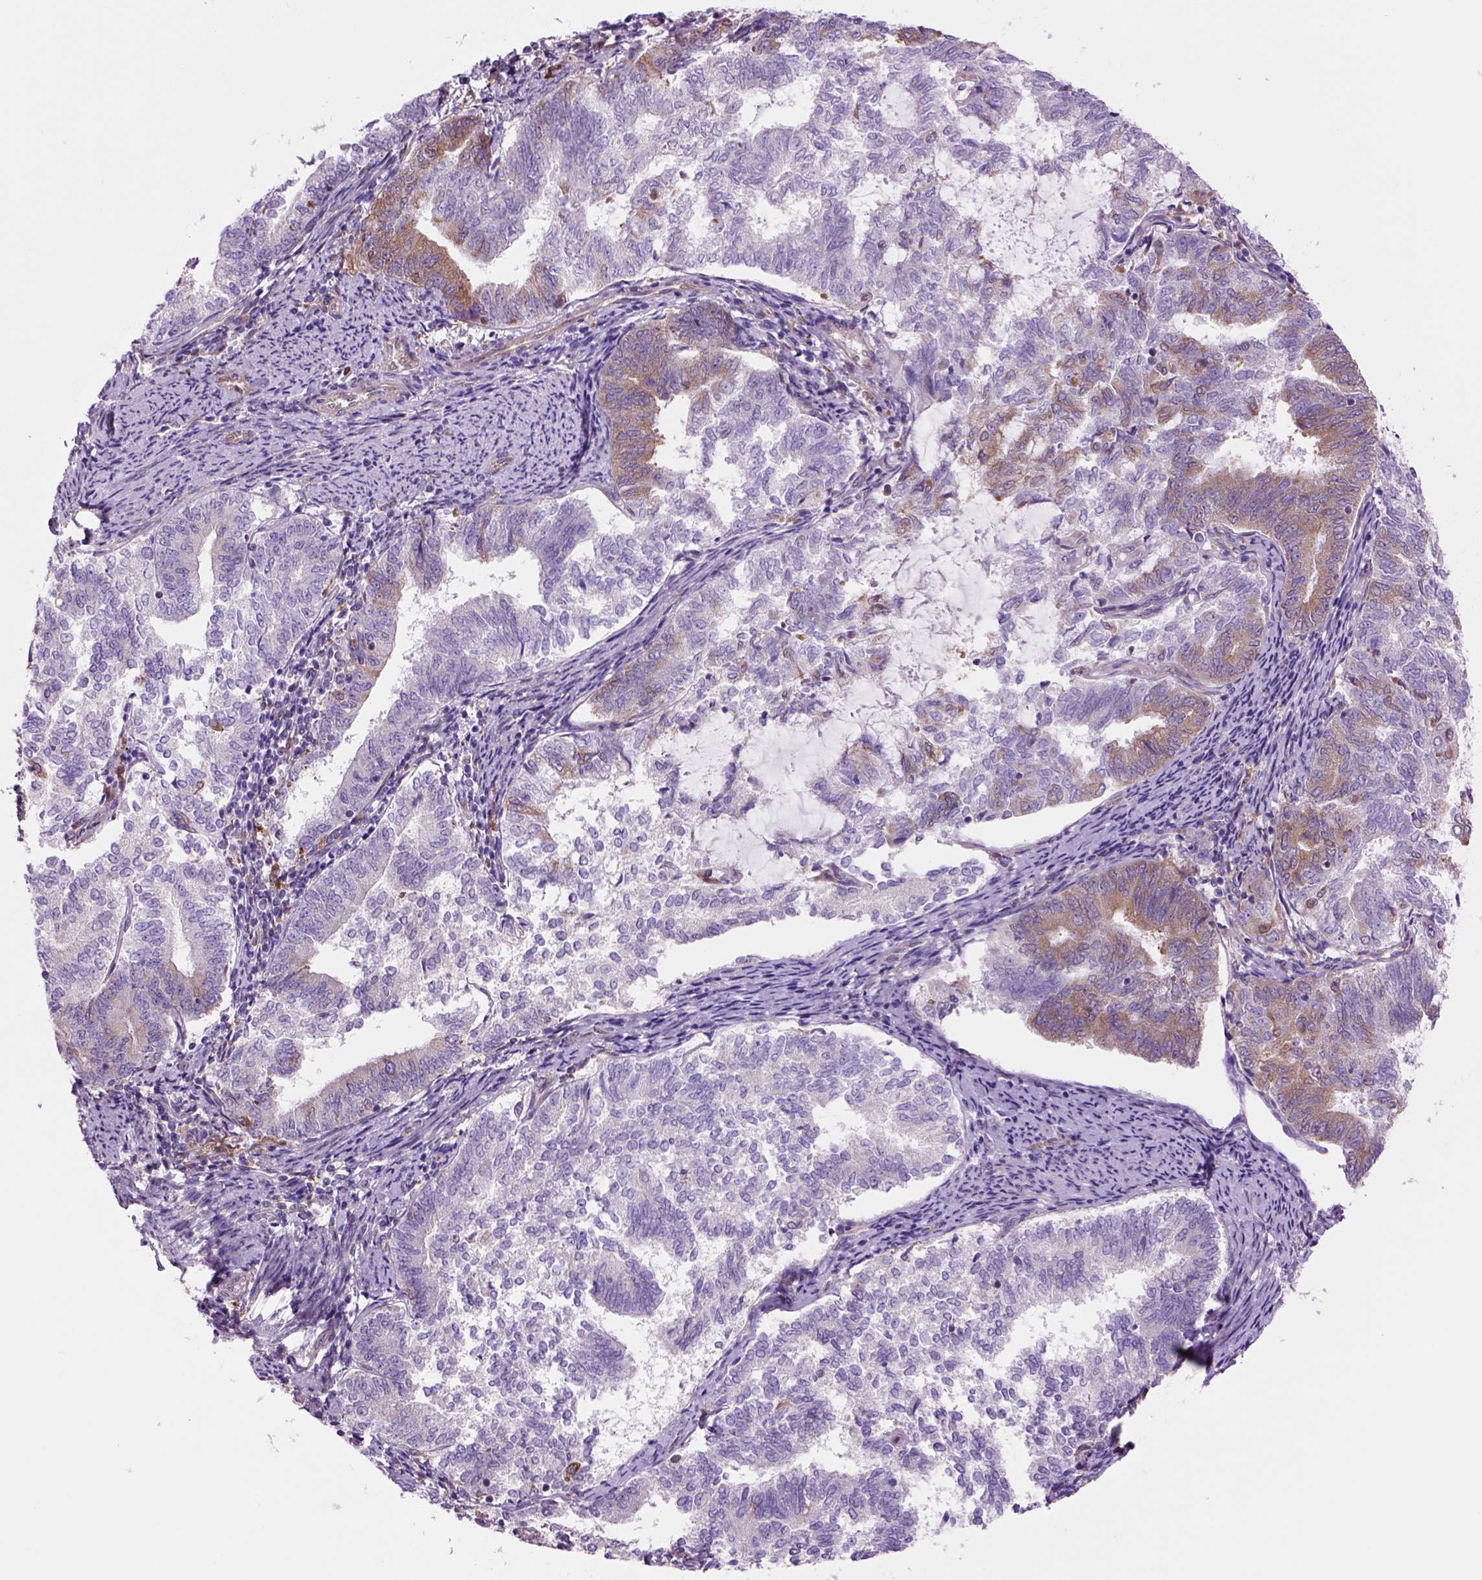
{"staining": {"intensity": "moderate", "quantity": "<25%", "location": "cytoplasmic/membranous"}, "tissue": "endometrial cancer", "cell_type": "Tumor cells", "image_type": "cancer", "snomed": [{"axis": "morphology", "description": "Adenocarcinoma, NOS"}, {"axis": "topography", "description": "Endometrium"}], "caption": "Immunohistochemical staining of endometrial cancer (adenocarcinoma) demonstrates moderate cytoplasmic/membranous protein staining in about <25% of tumor cells. (DAB = brown stain, brightfield microscopy at high magnification).", "gene": "PIAS3", "patient": {"sex": "female", "age": 65}}